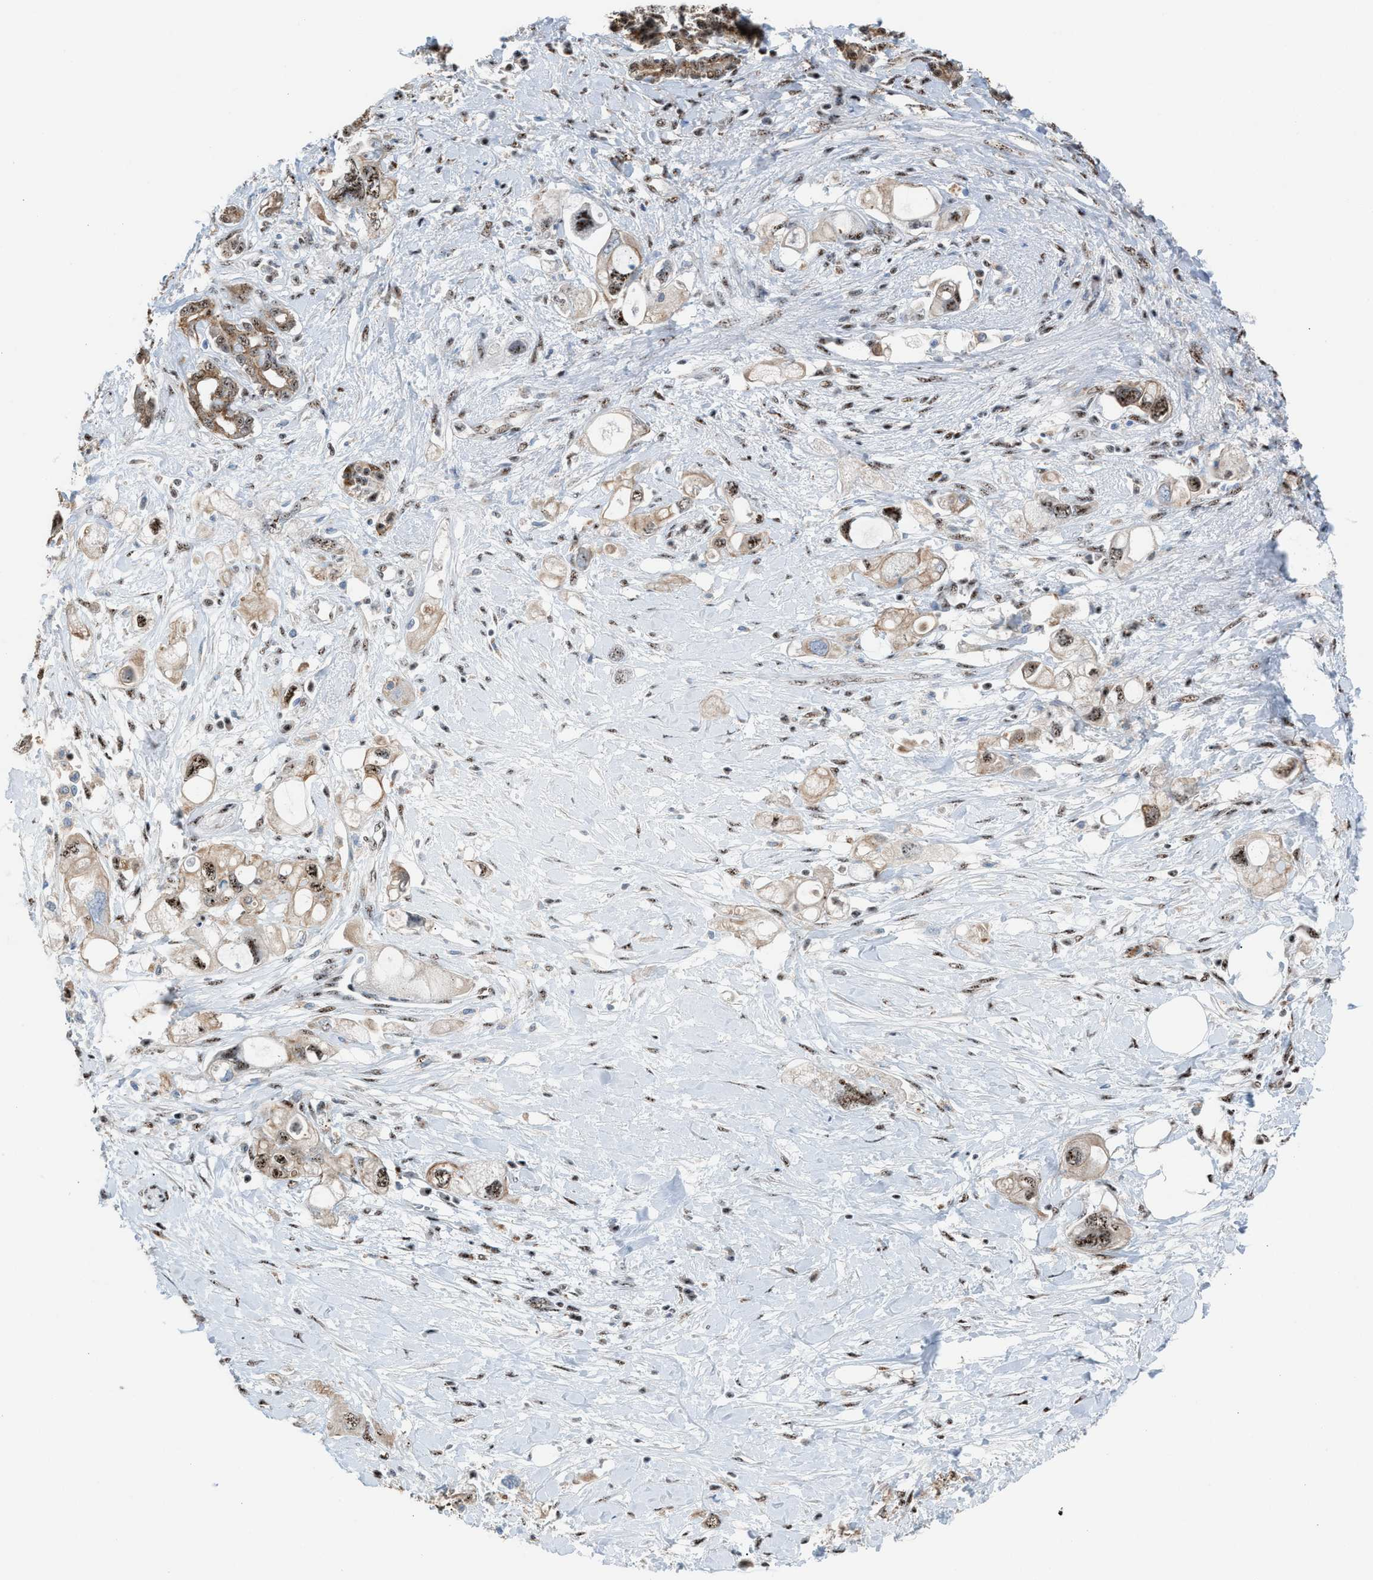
{"staining": {"intensity": "moderate", "quantity": "25%-75%", "location": "nuclear"}, "tissue": "pancreatic cancer", "cell_type": "Tumor cells", "image_type": "cancer", "snomed": [{"axis": "morphology", "description": "Adenocarcinoma, NOS"}, {"axis": "topography", "description": "Pancreas"}], "caption": "Immunohistochemical staining of human adenocarcinoma (pancreatic) exhibits moderate nuclear protein positivity in approximately 25%-75% of tumor cells. (DAB (3,3'-diaminobenzidine) IHC with brightfield microscopy, high magnification).", "gene": "CENPP", "patient": {"sex": "female", "age": 56}}